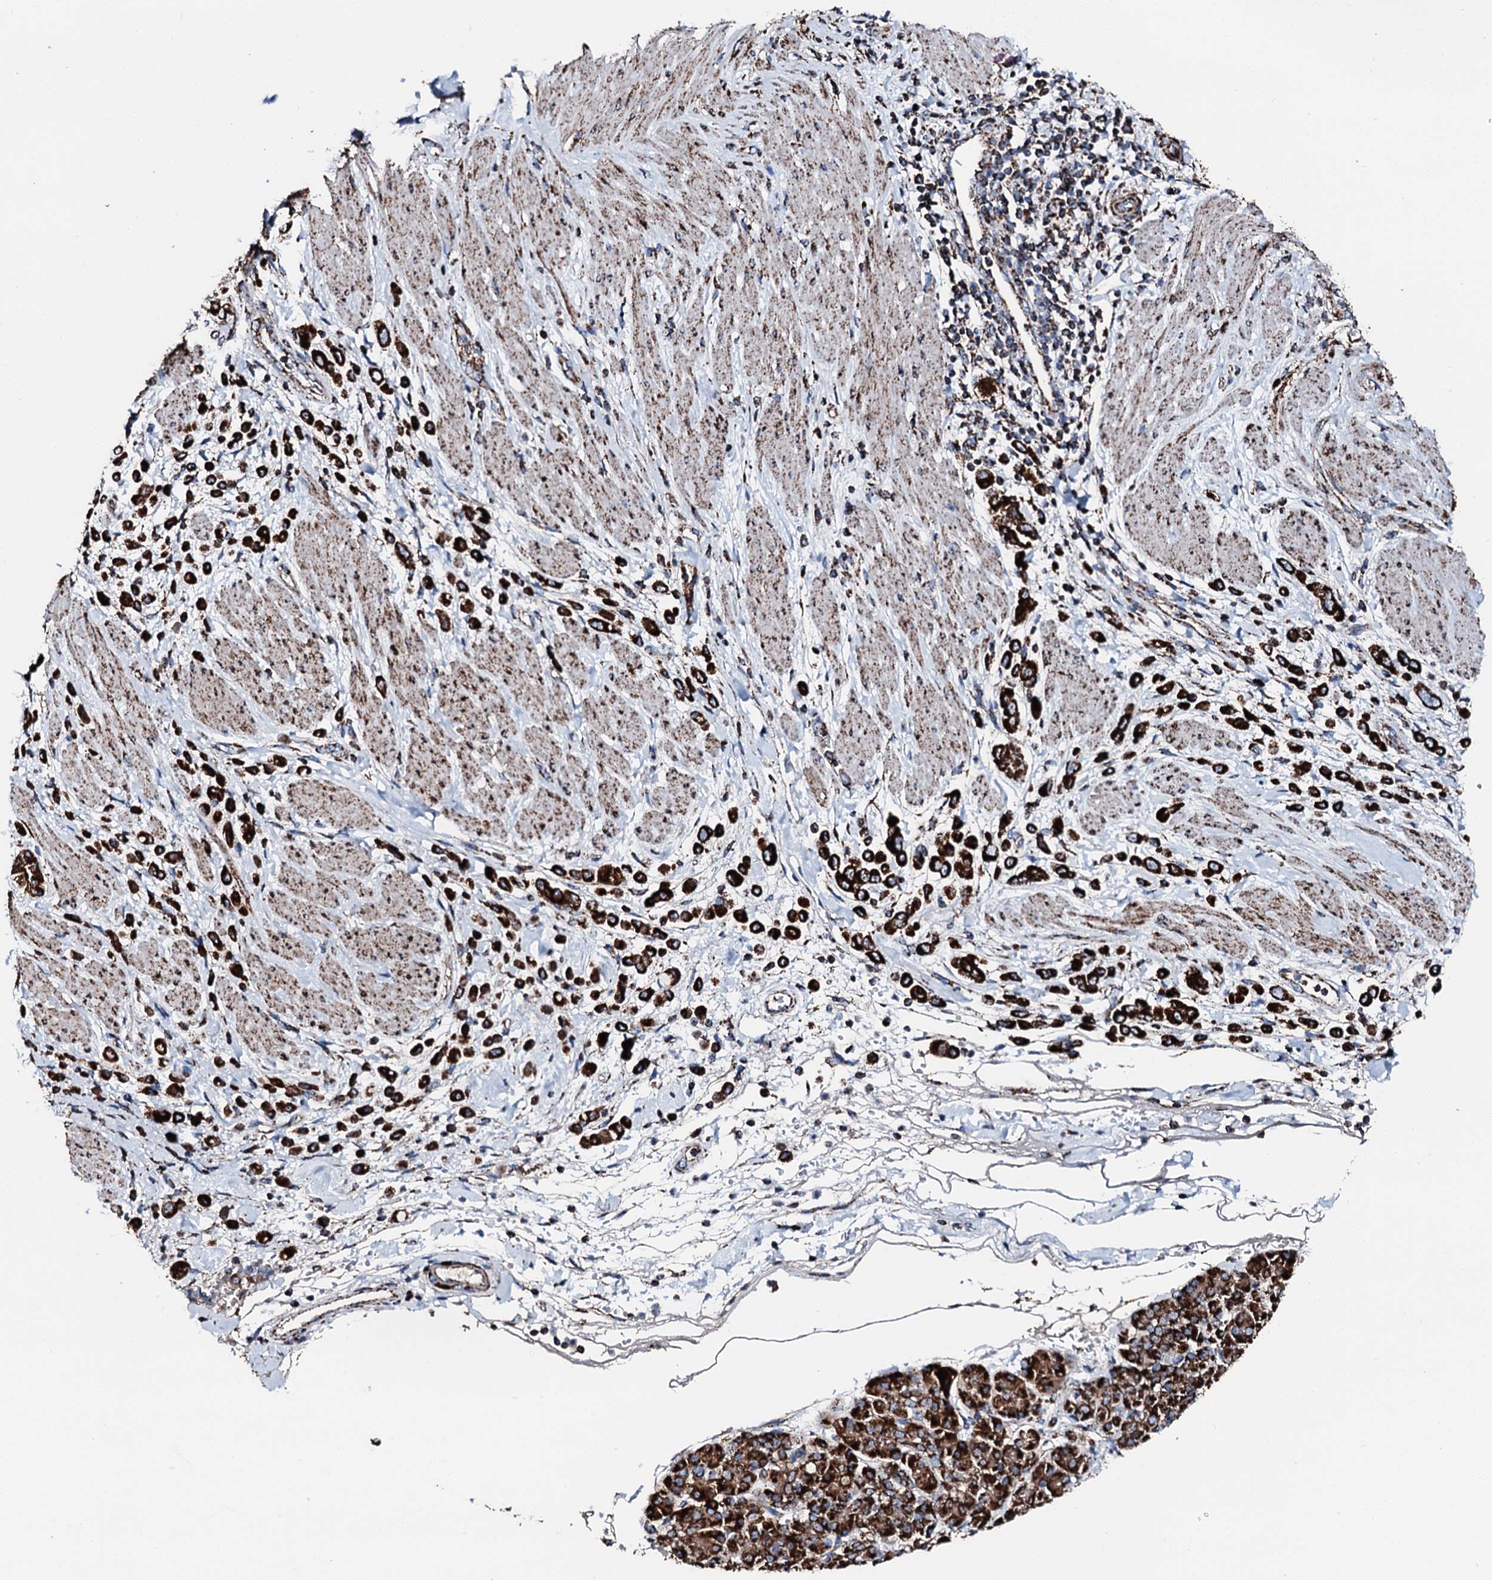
{"staining": {"intensity": "strong", "quantity": ">75%", "location": "cytoplasmic/membranous"}, "tissue": "pancreatic cancer", "cell_type": "Tumor cells", "image_type": "cancer", "snomed": [{"axis": "morphology", "description": "Normal tissue, NOS"}, {"axis": "morphology", "description": "Adenocarcinoma, NOS"}, {"axis": "topography", "description": "Pancreas"}], "caption": "IHC (DAB (3,3'-diaminobenzidine)) staining of human adenocarcinoma (pancreatic) displays strong cytoplasmic/membranous protein expression in approximately >75% of tumor cells. (Brightfield microscopy of DAB IHC at high magnification).", "gene": "HADH", "patient": {"sex": "female", "age": 64}}